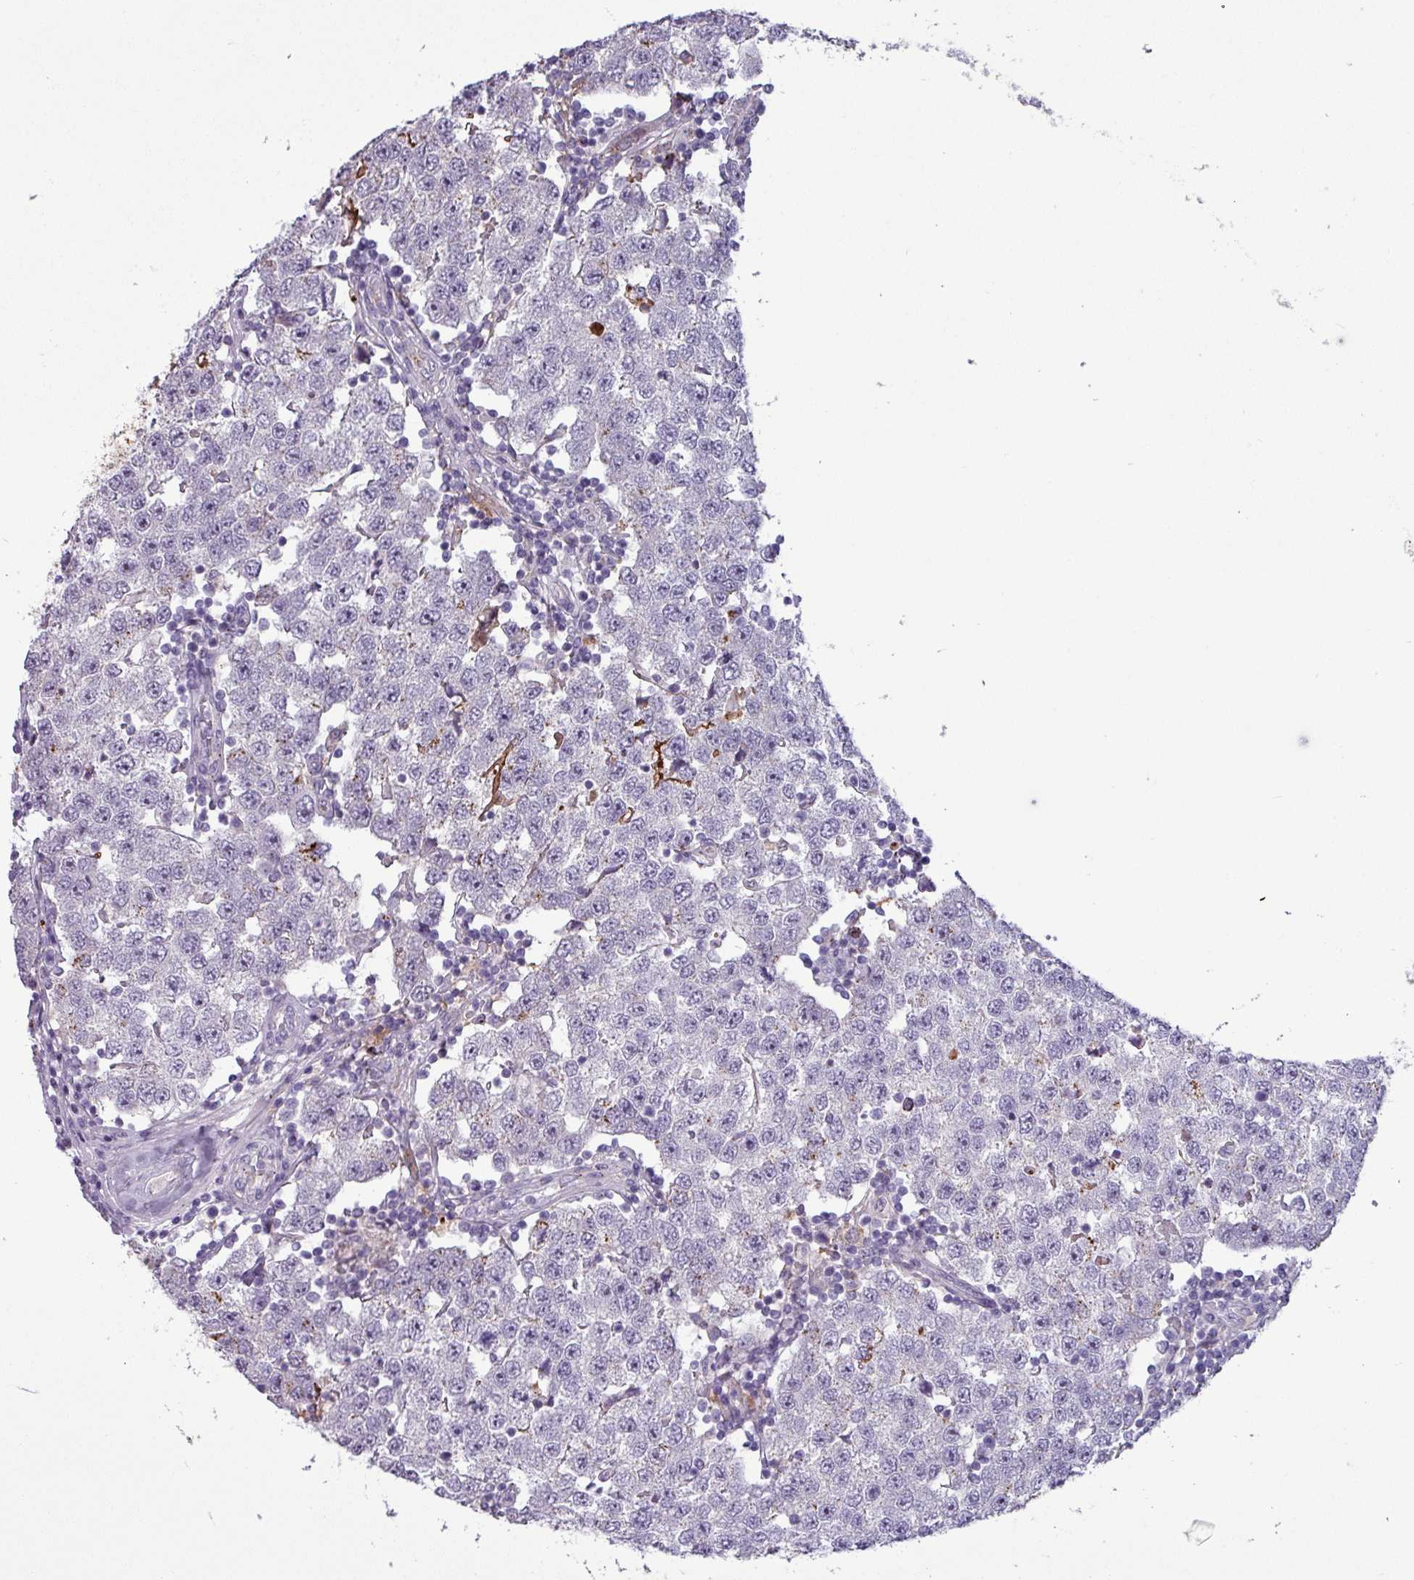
{"staining": {"intensity": "negative", "quantity": "none", "location": "none"}, "tissue": "testis cancer", "cell_type": "Tumor cells", "image_type": "cancer", "snomed": [{"axis": "morphology", "description": "Seminoma, NOS"}, {"axis": "topography", "description": "Testis"}], "caption": "There is no significant positivity in tumor cells of testis cancer (seminoma).", "gene": "PLIN2", "patient": {"sex": "male", "age": 34}}